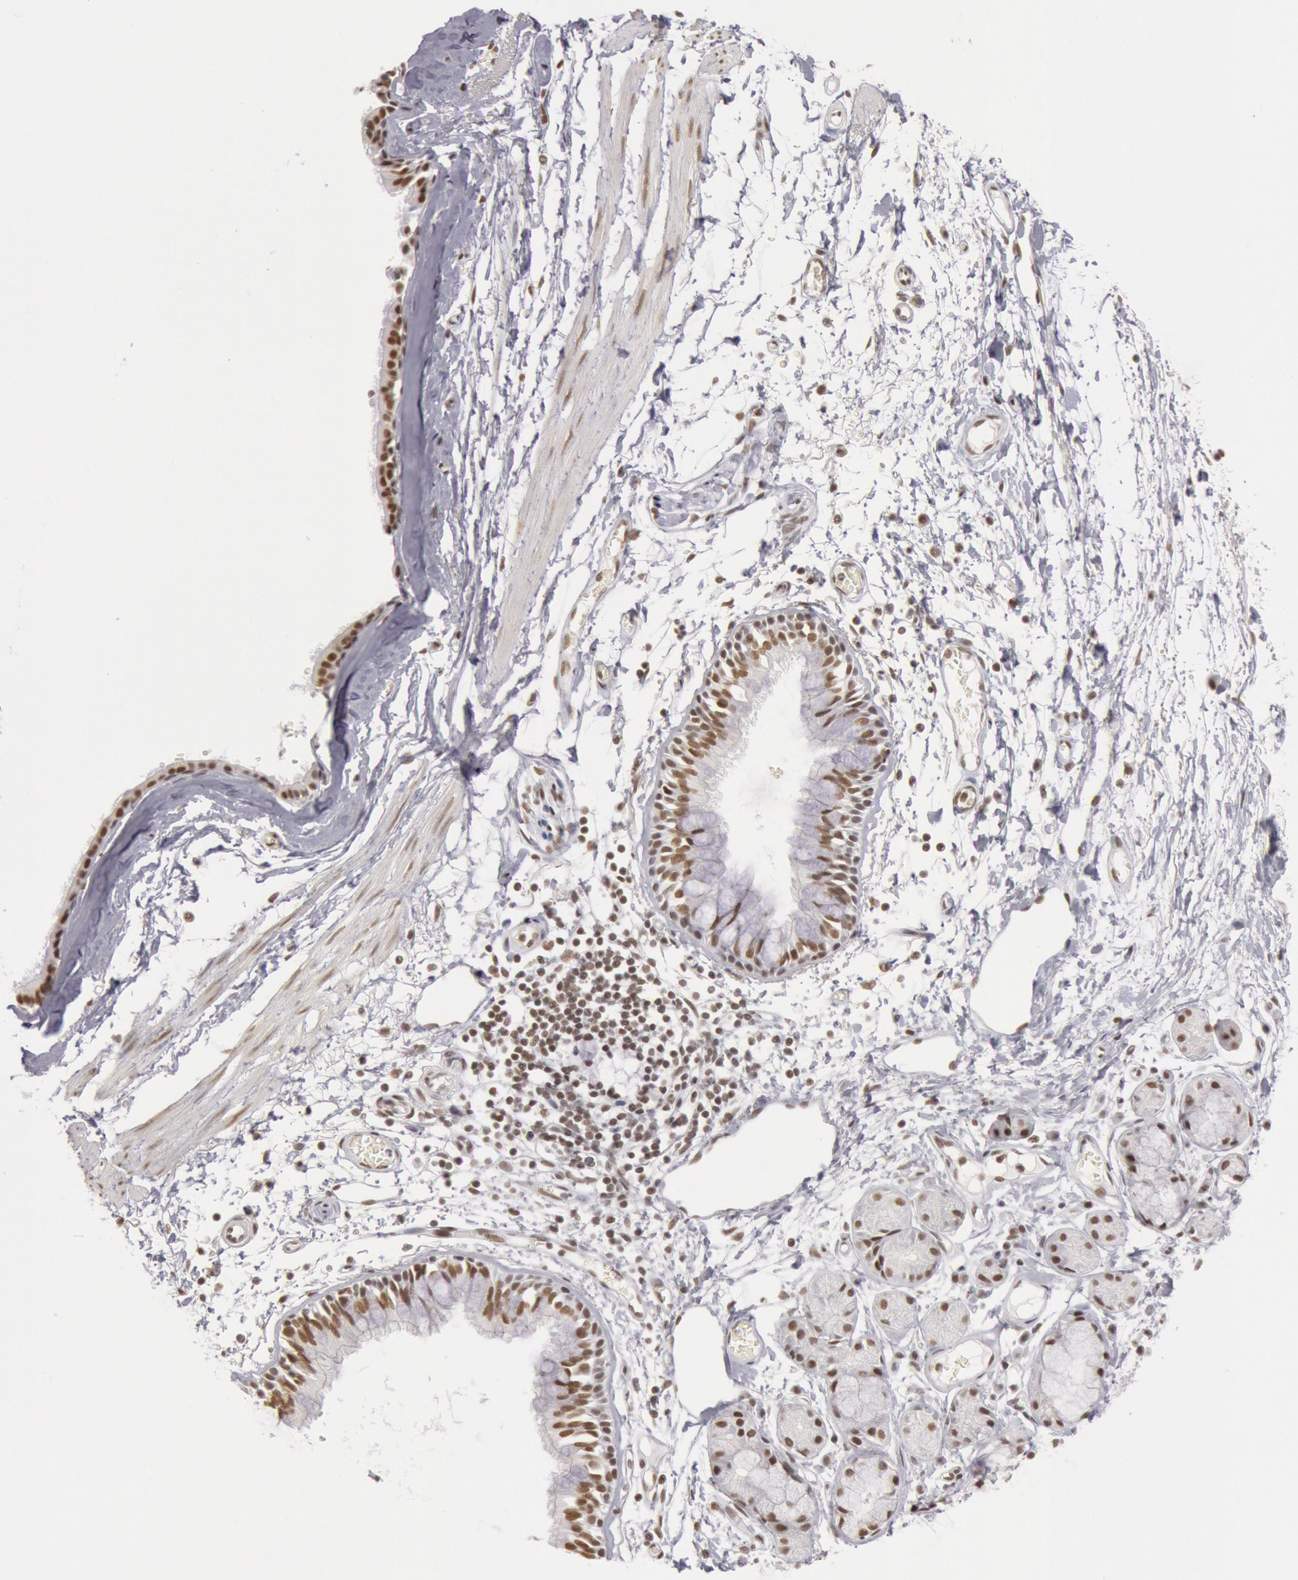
{"staining": {"intensity": "moderate", "quantity": ">75%", "location": "nuclear"}, "tissue": "bronchus", "cell_type": "Respiratory epithelial cells", "image_type": "normal", "snomed": [{"axis": "morphology", "description": "Normal tissue, NOS"}, {"axis": "topography", "description": "Bronchus"}, {"axis": "topography", "description": "Lung"}], "caption": "The histopathology image exhibits a brown stain indicating the presence of a protein in the nuclear of respiratory epithelial cells in bronchus.", "gene": "ESS2", "patient": {"sex": "female", "age": 56}}